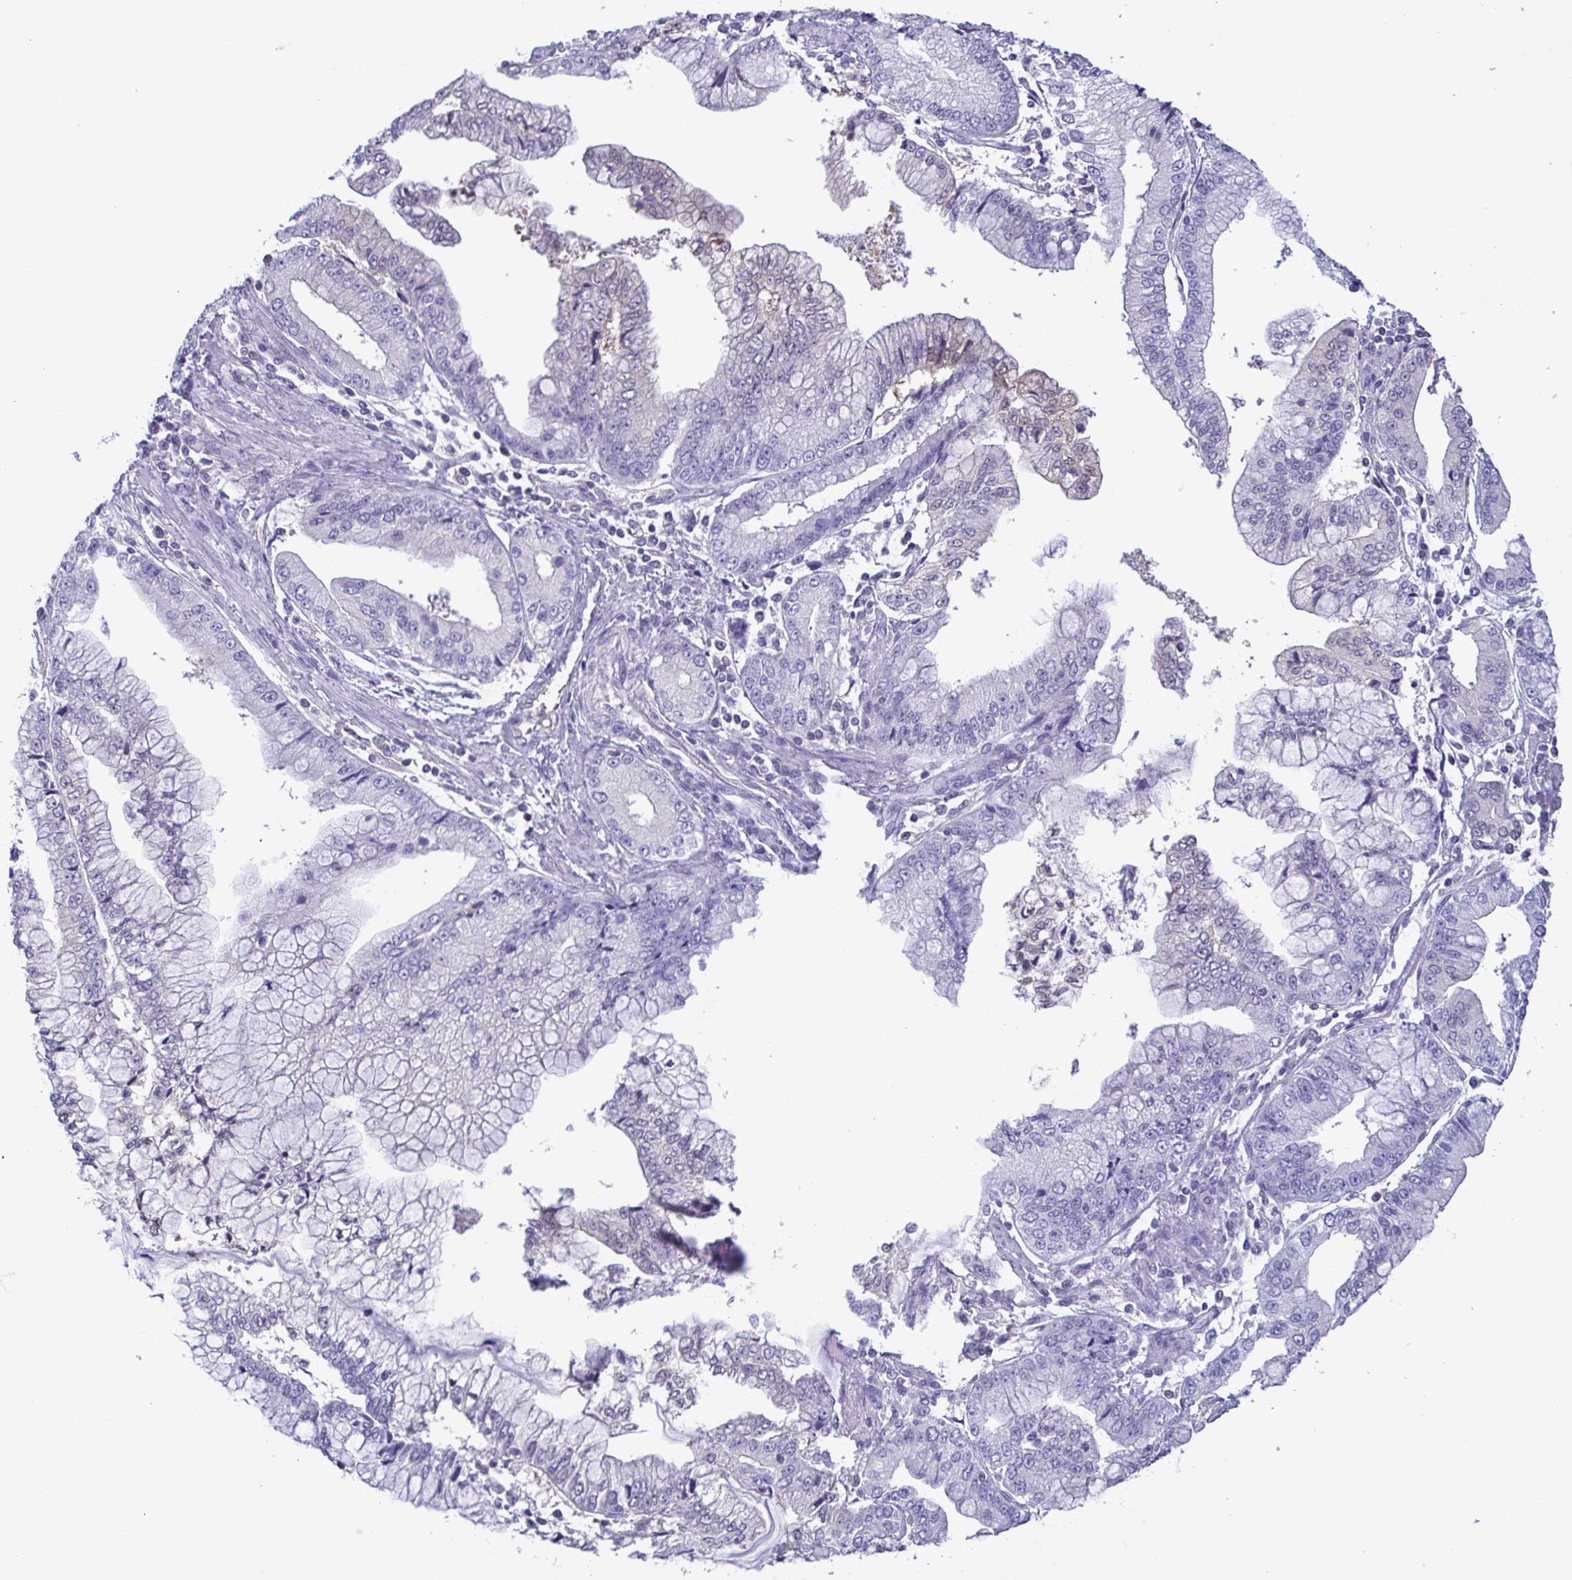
{"staining": {"intensity": "negative", "quantity": "none", "location": "none"}, "tissue": "stomach cancer", "cell_type": "Tumor cells", "image_type": "cancer", "snomed": [{"axis": "morphology", "description": "Adenocarcinoma, NOS"}, {"axis": "topography", "description": "Stomach, upper"}], "caption": "DAB immunohistochemical staining of stomach cancer reveals no significant expression in tumor cells. (Stains: DAB immunohistochemistry with hematoxylin counter stain, Microscopy: brightfield microscopy at high magnification).", "gene": "LDHC", "patient": {"sex": "female", "age": 74}}